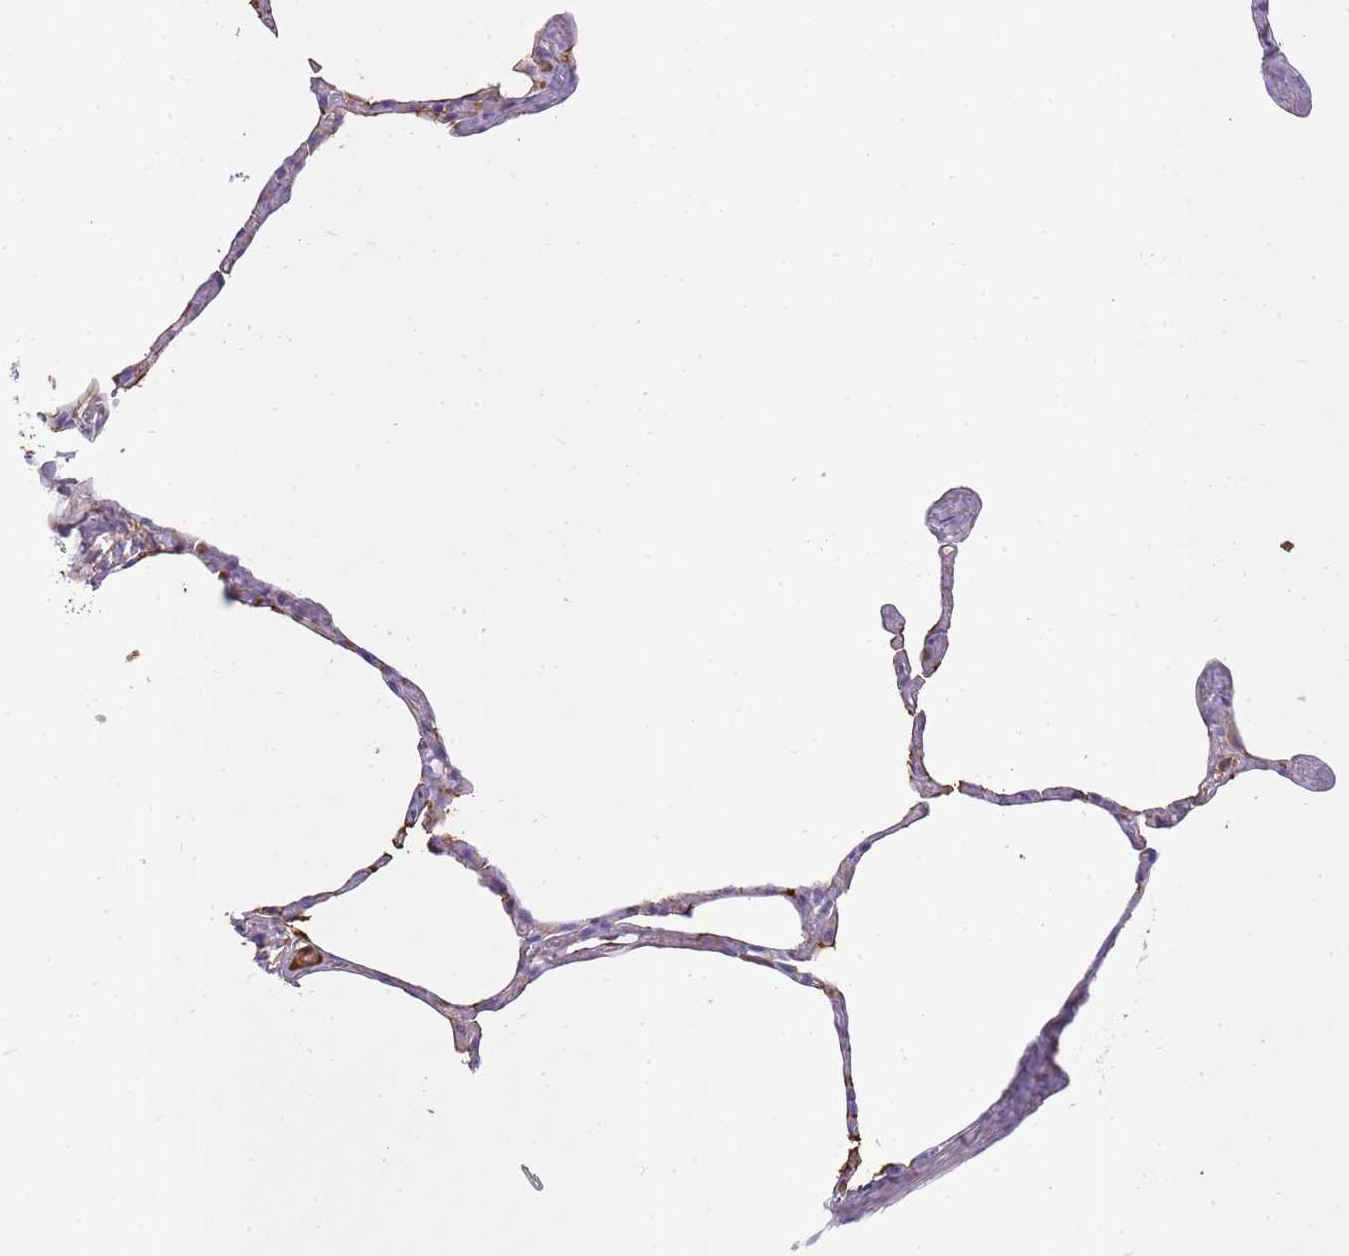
{"staining": {"intensity": "moderate", "quantity": ">75%", "location": "cytoplasmic/membranous"}, "tissue": "lung", "cell_type": "Alveolar cells", "image_type": "normal", "snomed": [{"axis": "morphology", "description": "Normal tissue, NOS"}, {"axis": "topography", "description": "Lung"}], "caption": "IHC of unremarkable human lung displays medium levels of moderate cytoplasmic/membranous staining in about >75% of alveolar cells.", "gene": "IGKV1", "patient": {"sex": "male", "age": 65}}